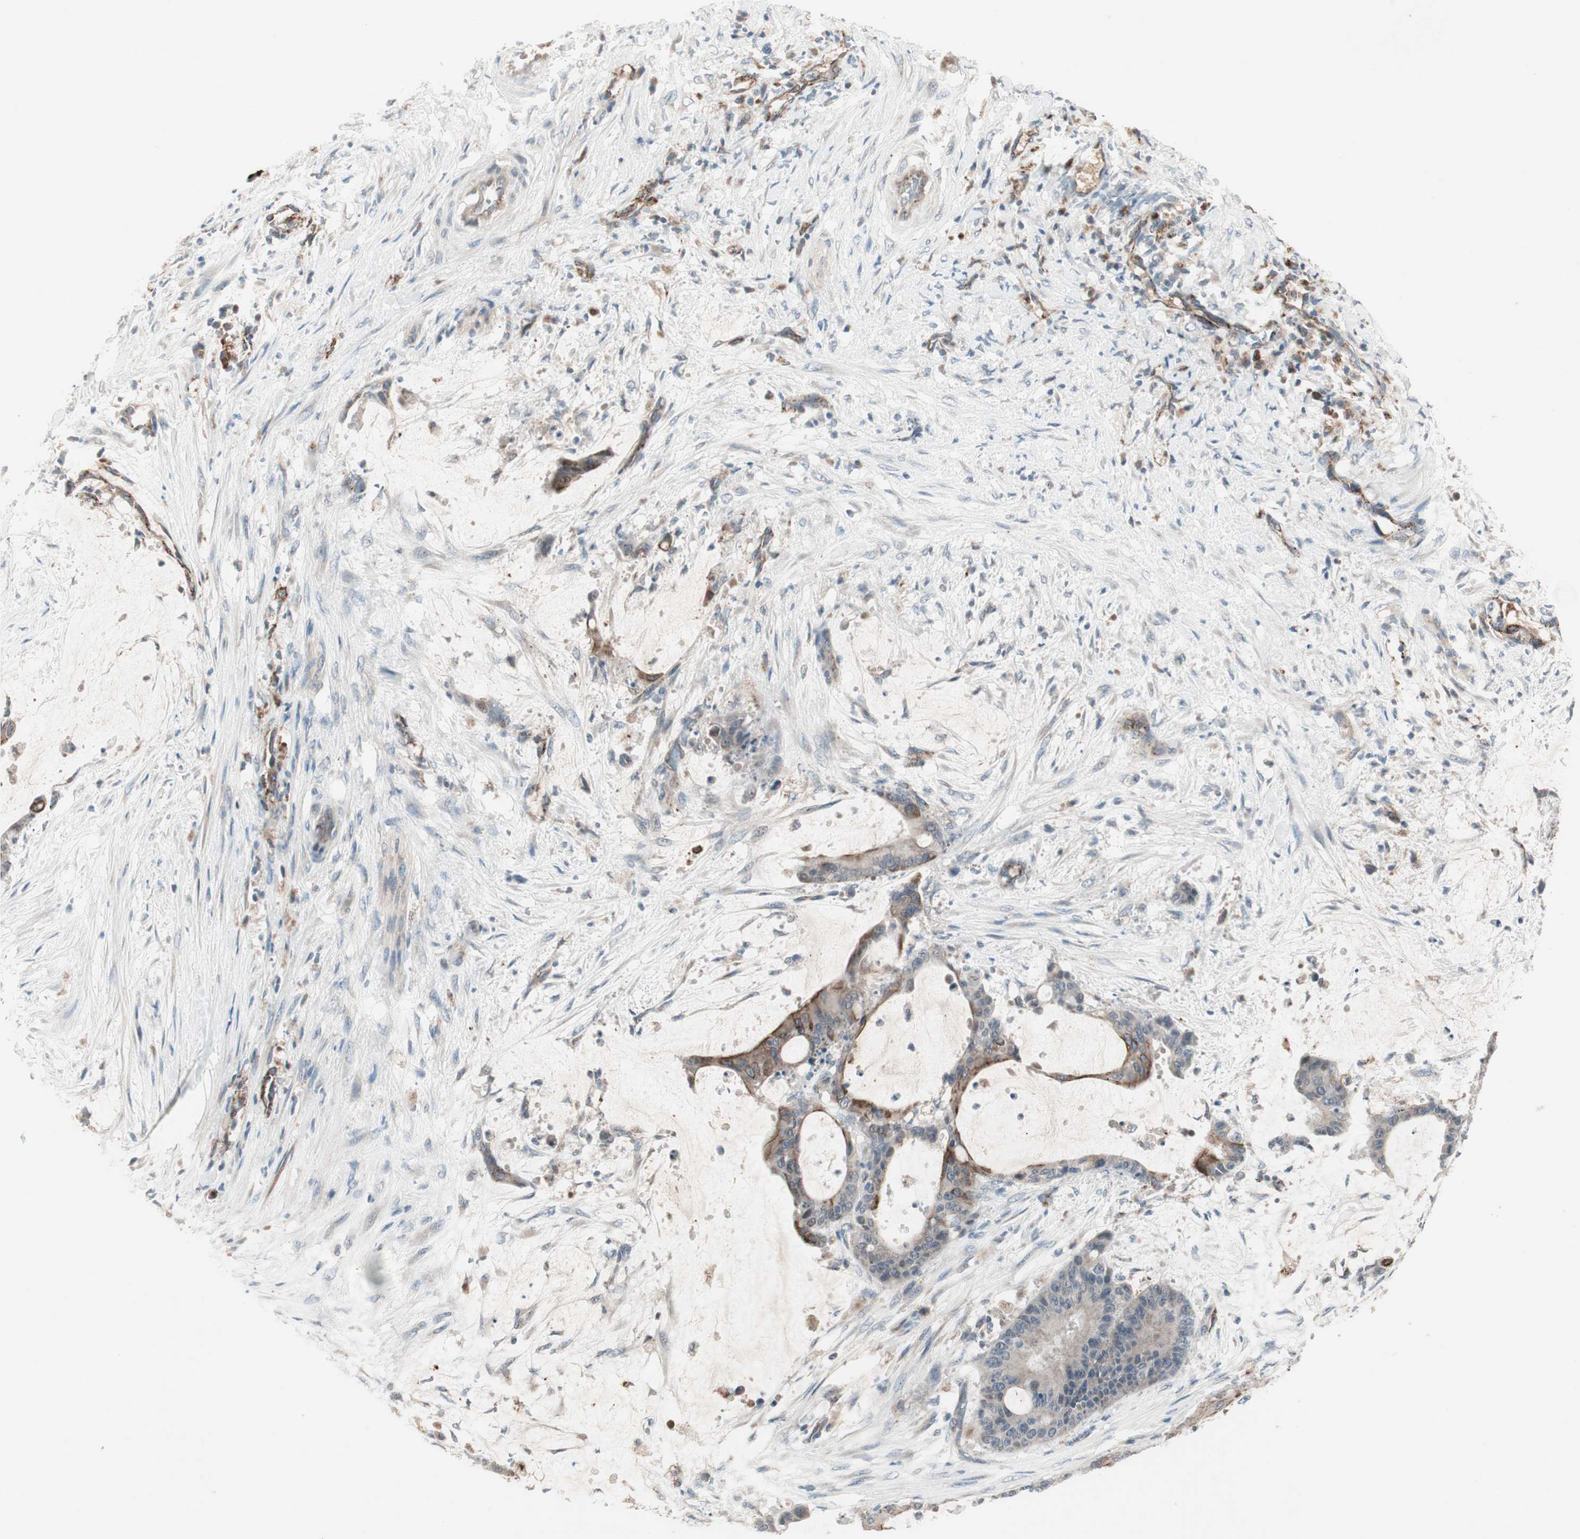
{"staining": {"intensity": "moderate", "quantity": "25%-75%", "location": "cytoplasmic/membranous"}, "tissue": "liver cancer", "cell_type": "Tumor cells", "image_type": "cancer", "snomed": [{"axis": "morphology", "description": "Cholangiocarcinoma"}, {"axis": "topography", "description": "Liver"}], "caption": "Immunohistochemical staining of human liver cancer (cholangiocarcinoma) shows medium levels of moderate cytoplasmic/membranous staining in approximately 25%-75% of tumor cells. The protein is shown in brown color, while the nuclei are stained blue.", "gene": "FGFR4", "patient": {"sex": "female", "age": 73}}